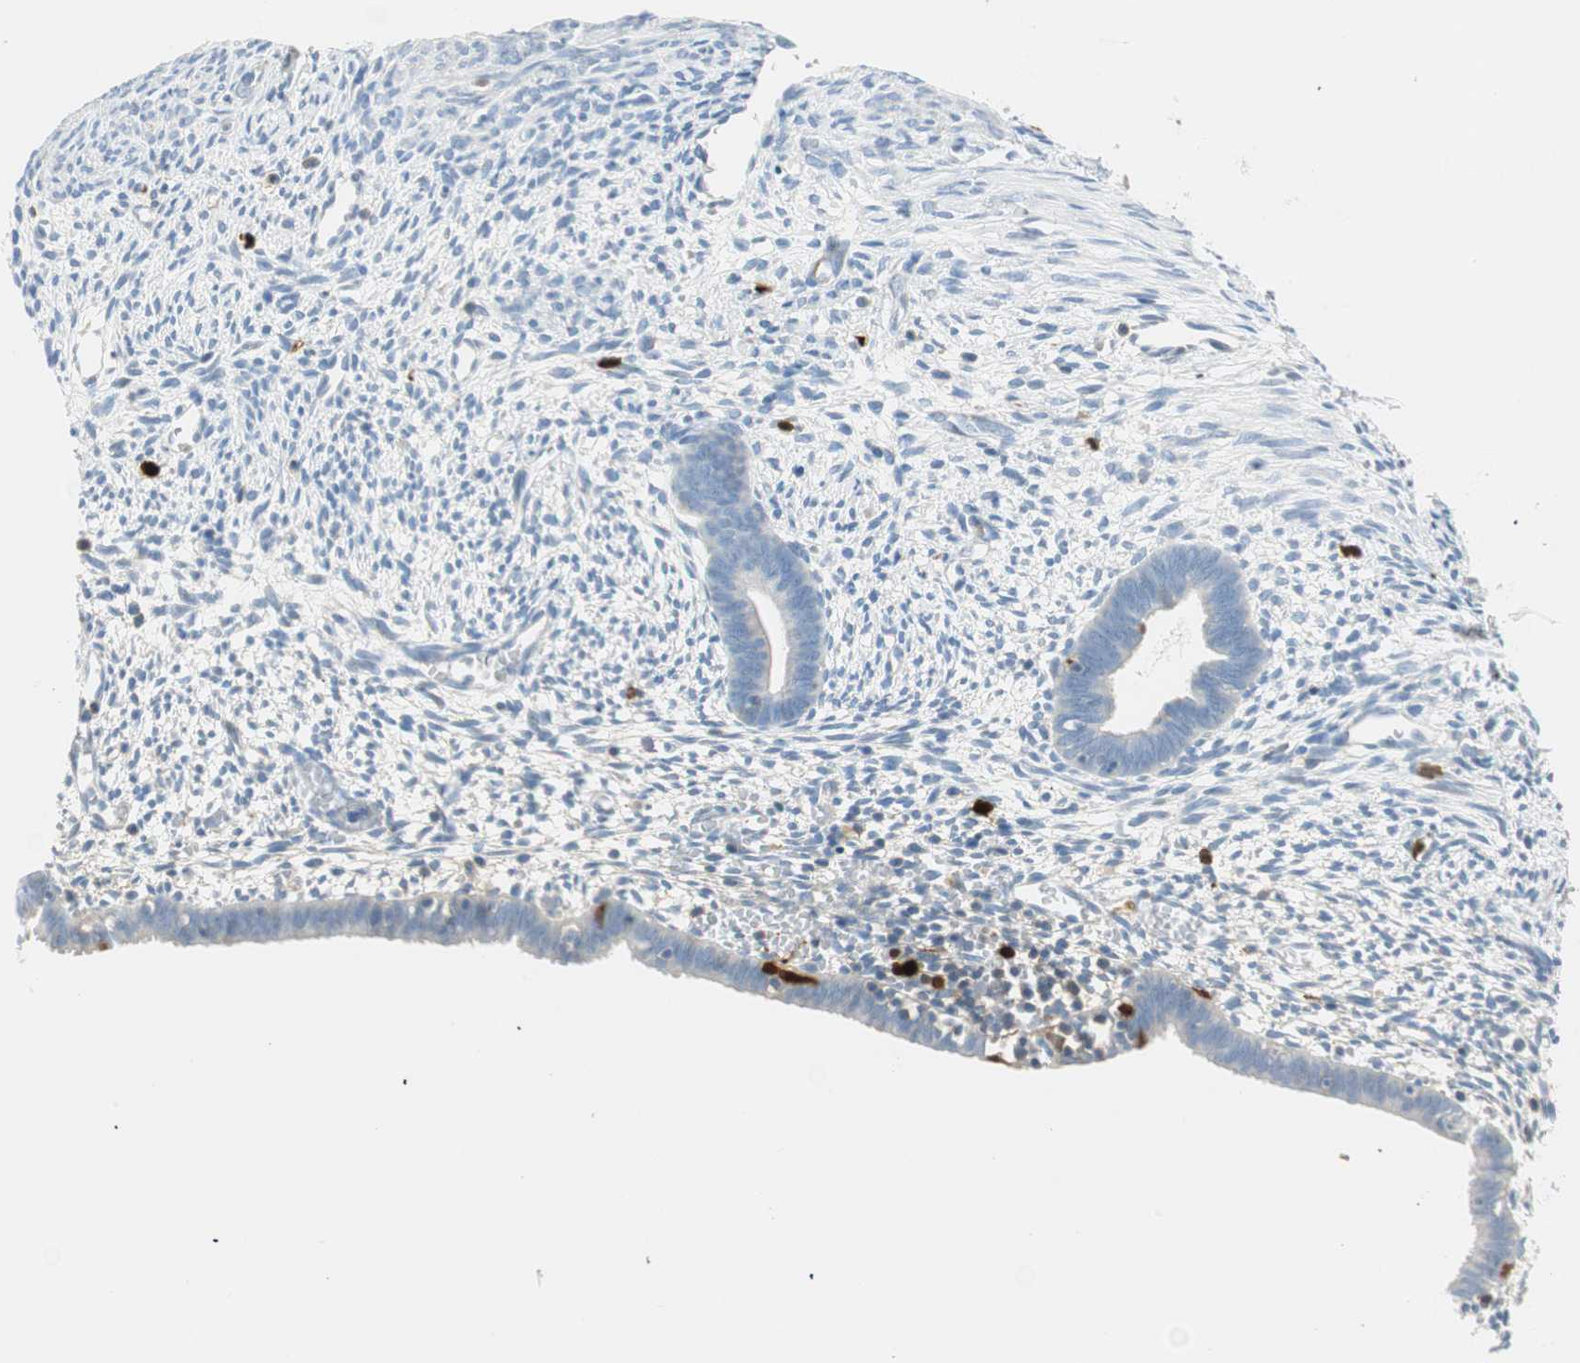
{"staining": {"intensity": "negative", "quantity": "none", "location": "none"}, "tissue": "endometrium", "cell_type": "Cells in endometrial stroma", "image_type": "normal", "snomed": [{"axis": "morphology", "description": "Normal tissue, NOS"}, {"axis": "morphology", "description": "Atrophy, NOS"}, {"axis": "topography", "description": "Uterus"}, {"axis": "topography", "description": "Endometrium"}], "caption": "Immunohistochemistry (IHC) of normal endometrium exhibits no expression in cells in endometrial stroma. (DAB (3,3'-diaminobenzidine) IHC with hematoxylin counter stain).", "gene": "PTTG1", "patient": {"sex": "female", "age": 68}}